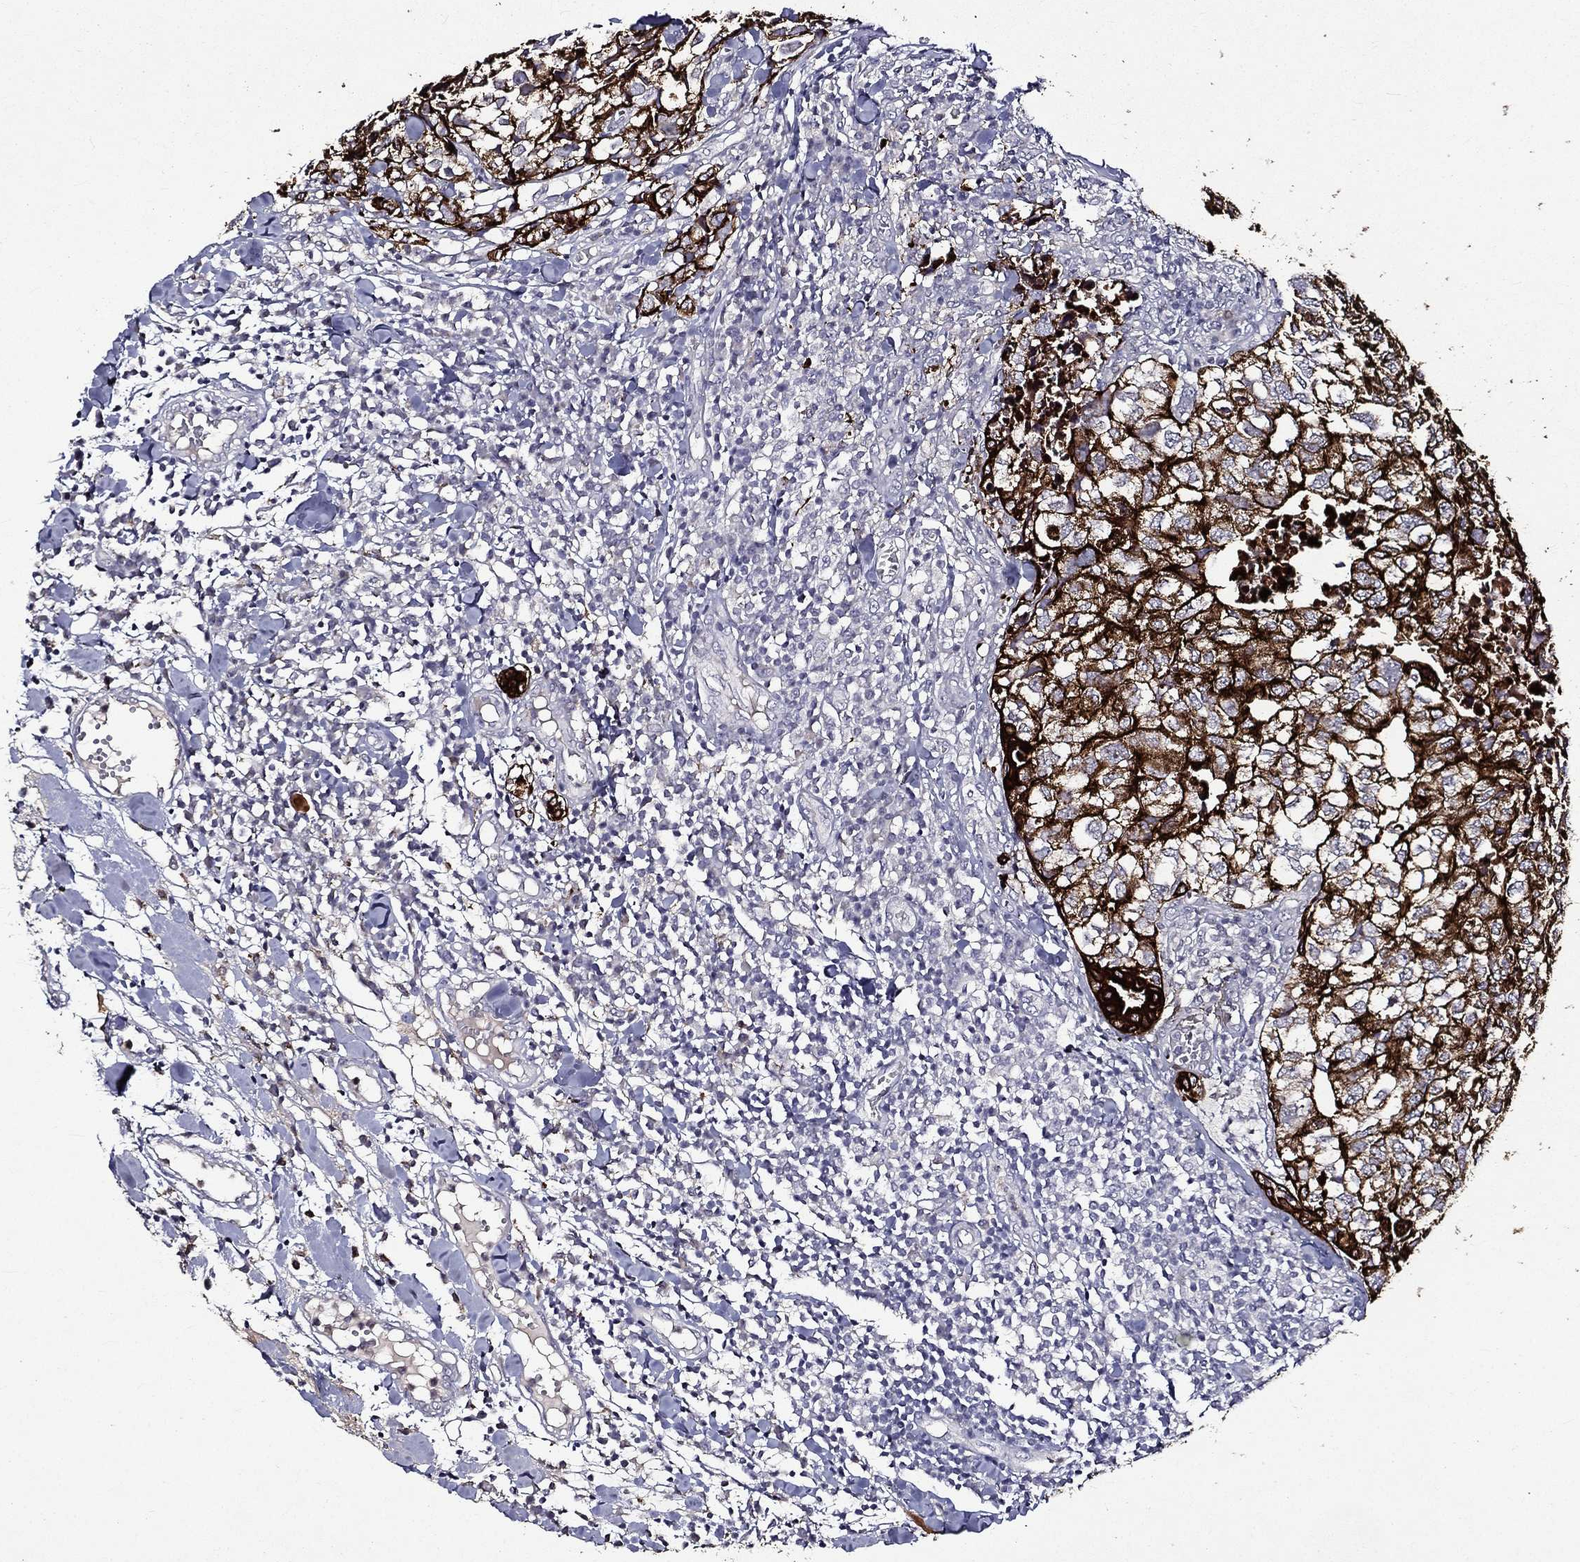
{"staining": {"intensity": "strong", "quantity": ">75%", "location": "cytoplasmic/membranous"}, "tissue": "breast cancer", "cell_type": "Tumor cells", "image_type": "cancer", "snomed": [{"axis": "morphology", "description": "Duct carcinoma"}, {"axis": "topography", "description": "Breast"}], "caption": "This histopathology image reveals immunohistochemistry (IHC) staining of human breast intraductal carcinoma, with high strong cytoplasmic/membranous staining in about >75% of tumor cells.", "gene": "KRT7", "patient": {"sex": "female", "age": 30}}